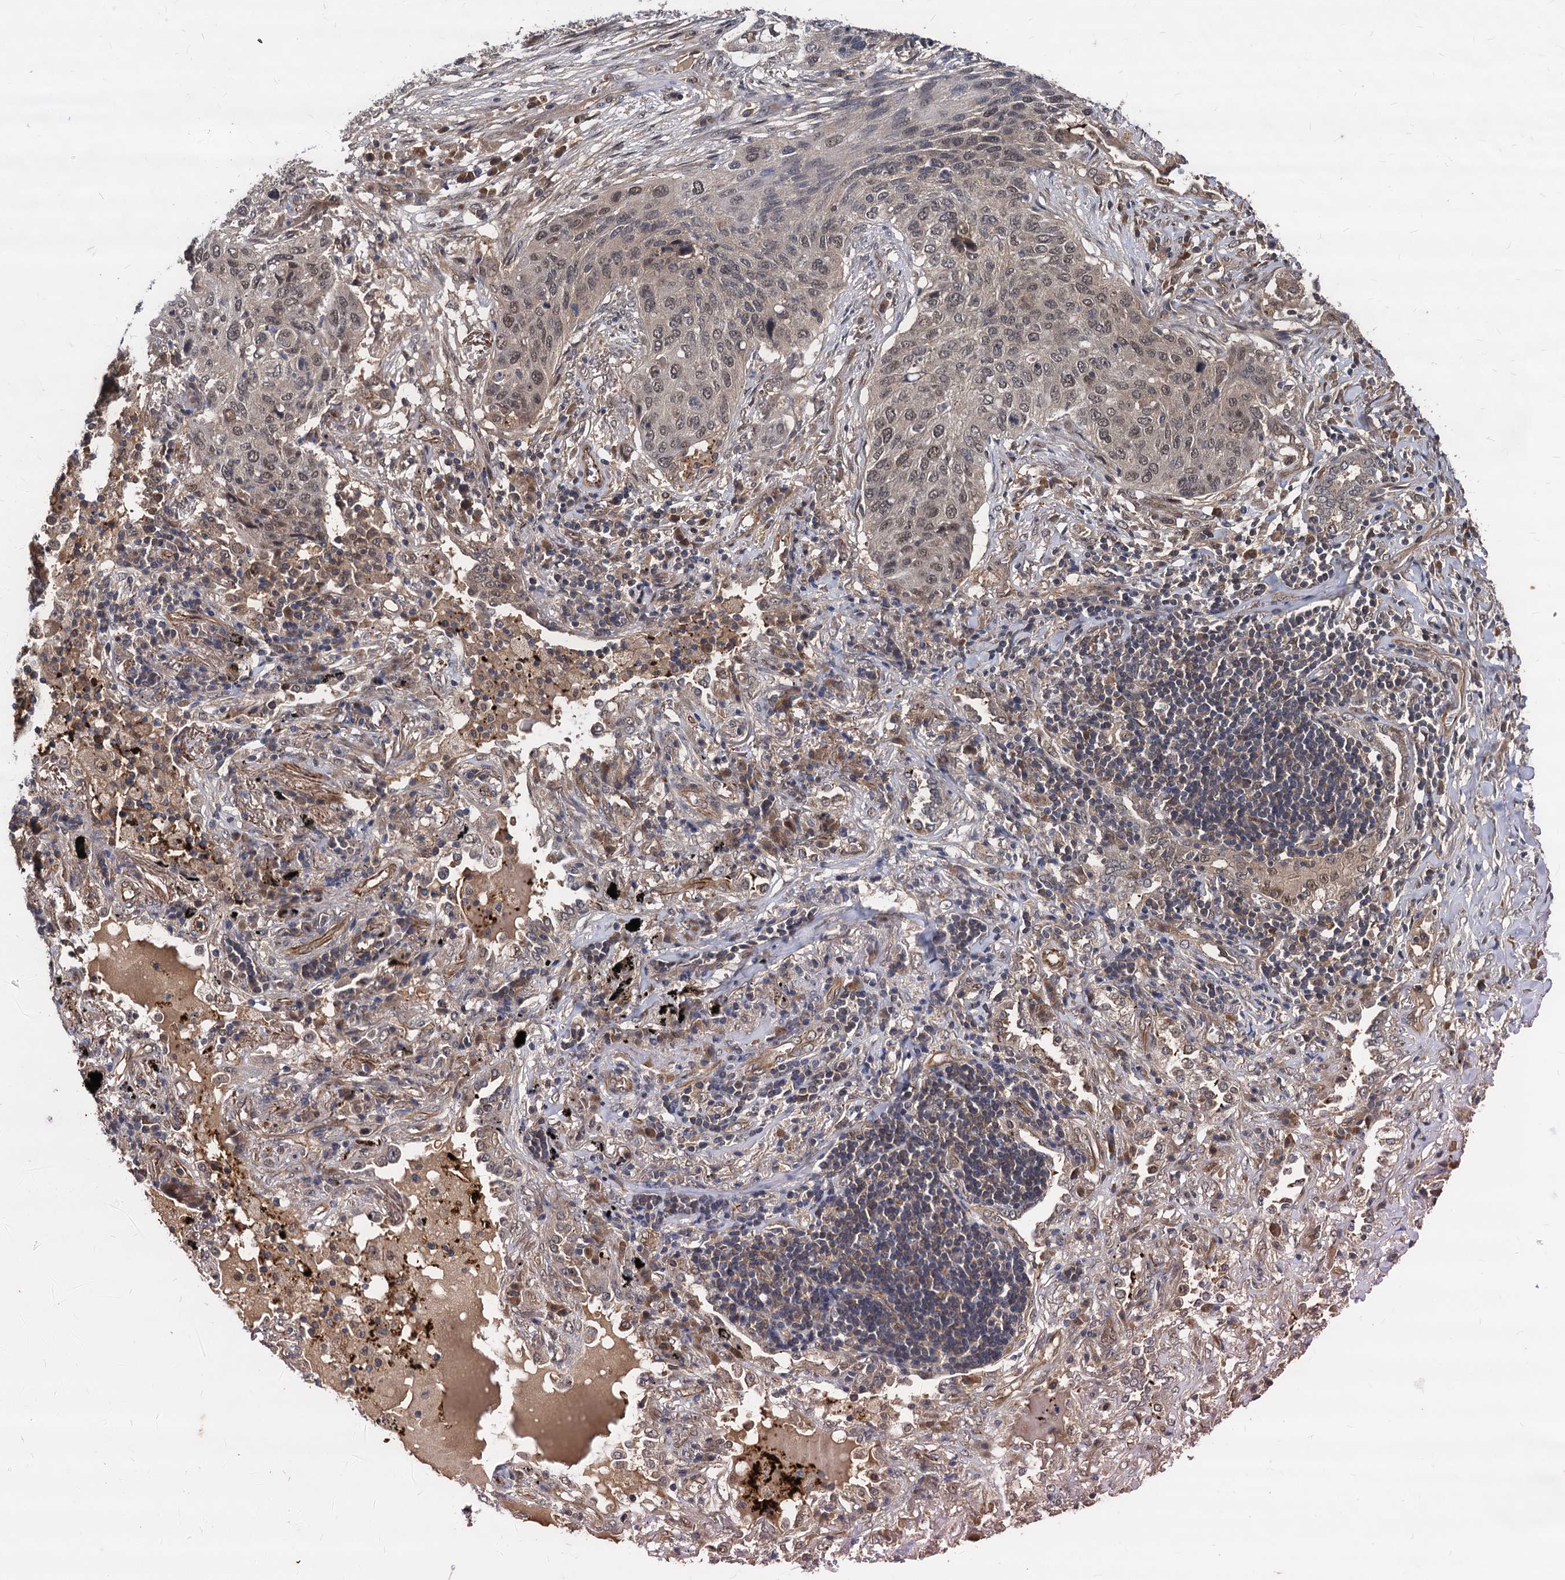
{"staining": {"intensity": "weak", "quantity": "<25%", "location": "nuclear"}, "tissue": "lung cancer", "cell_type": "Tumor cells", "image_type": "cancer", "snomed": [{"axis": "morphology", "description": "Squamous cell carcinoma, NOS"}, {"axis": "topography", "description": "Lung"}], "caption": "An IHC micrograph of lung cancer (squamous cell carcinoma) is shown. There is no staining in tumor cells of lung cancer (squamous cell carcinoma).", "gene": "PSMD4", "patient": {"sex": "female", "age": 63}}